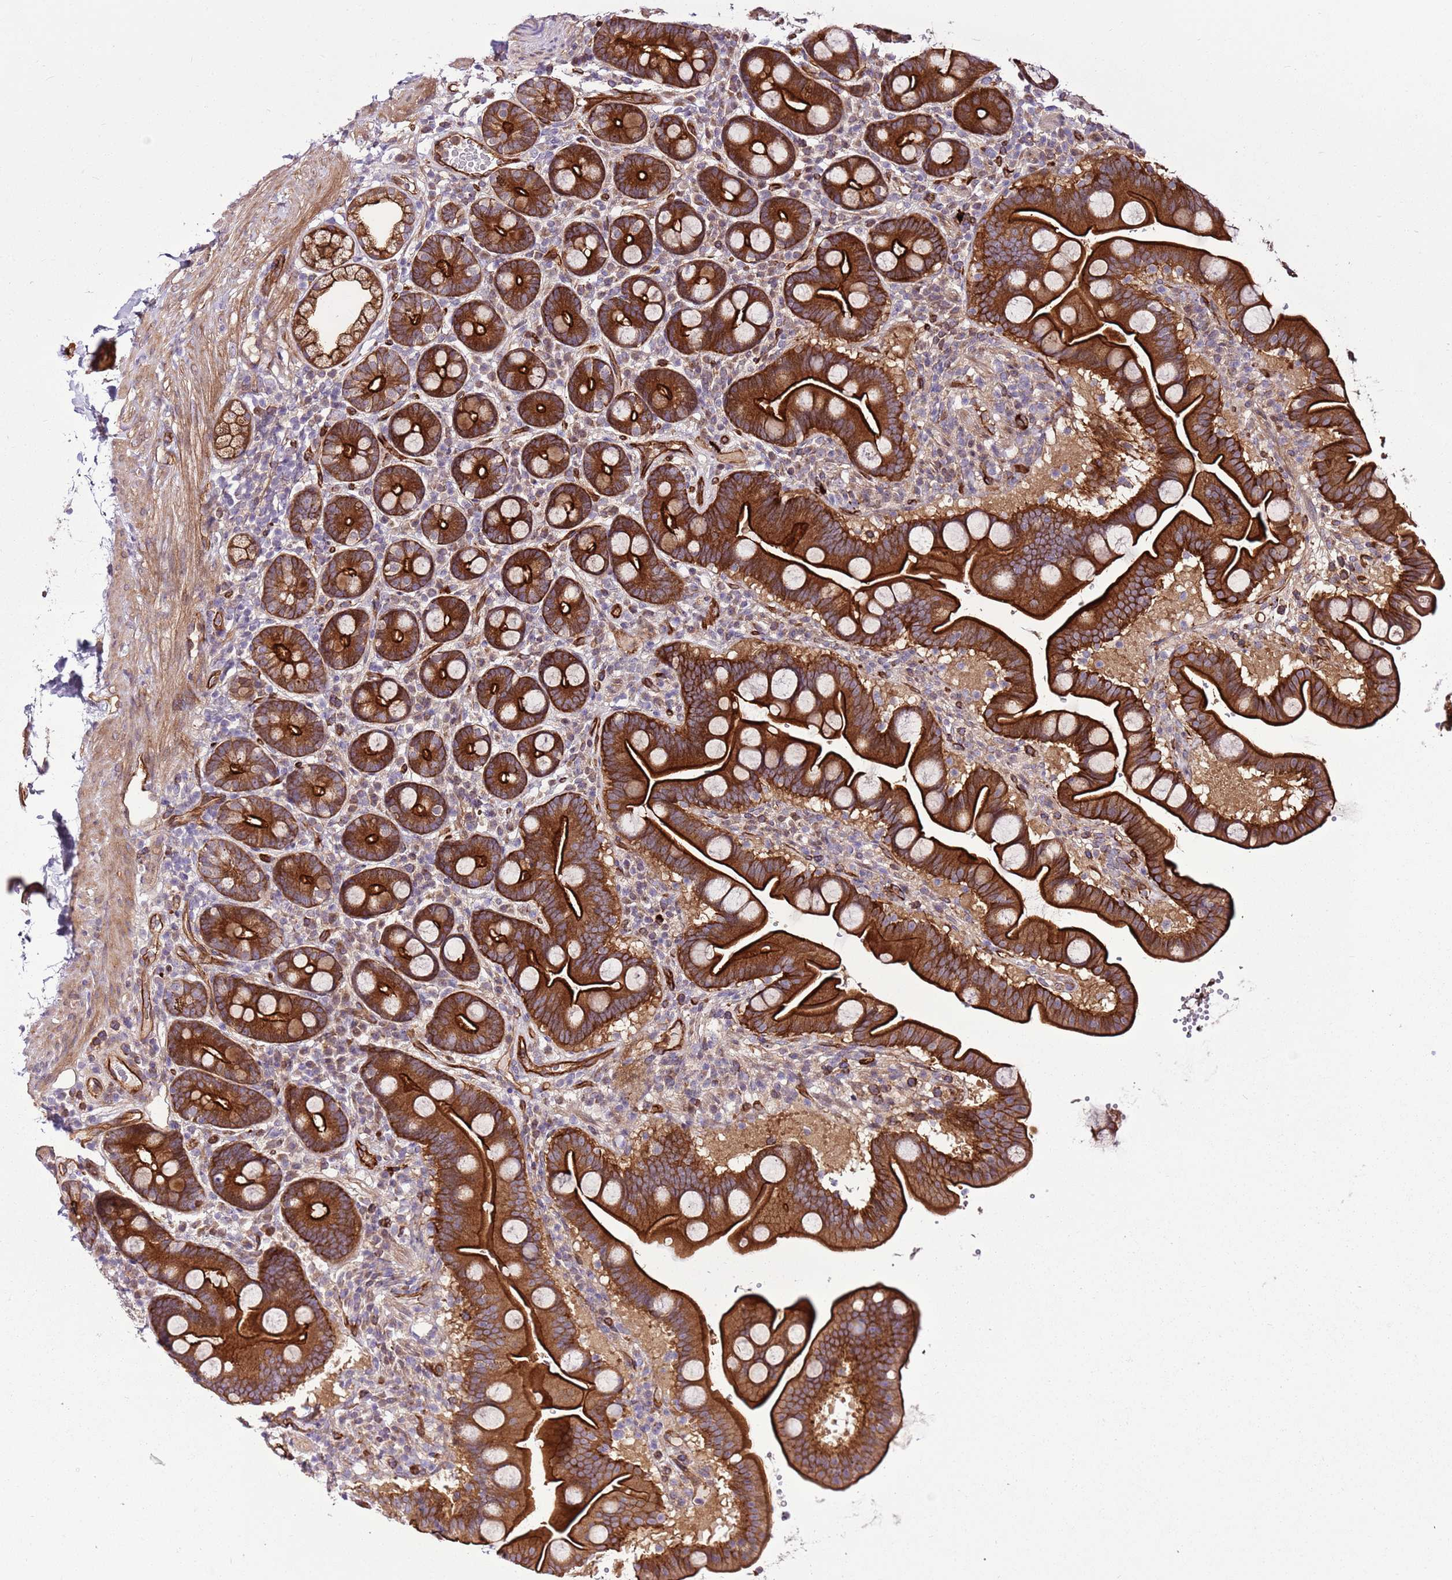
{"staining": {"intensity": "strong", "quantity": ">75%", "location": "cytoplasmic/membranous"}, "tissue": "duodenum", "cell_type": "Glandular cells", "image_type": "normal", "snomed": [{"axis": "morphology", "description": "Normal tissue, NOS"}, {"axis": "topography", "description": "Duodenum"}], "caption": "Duodenum stained for a protein reveals strong cytoplasmic/membranous positivity in glandular cells.", "gene": "ZNF827", "patient": {"sex": "male", "age": 54}}